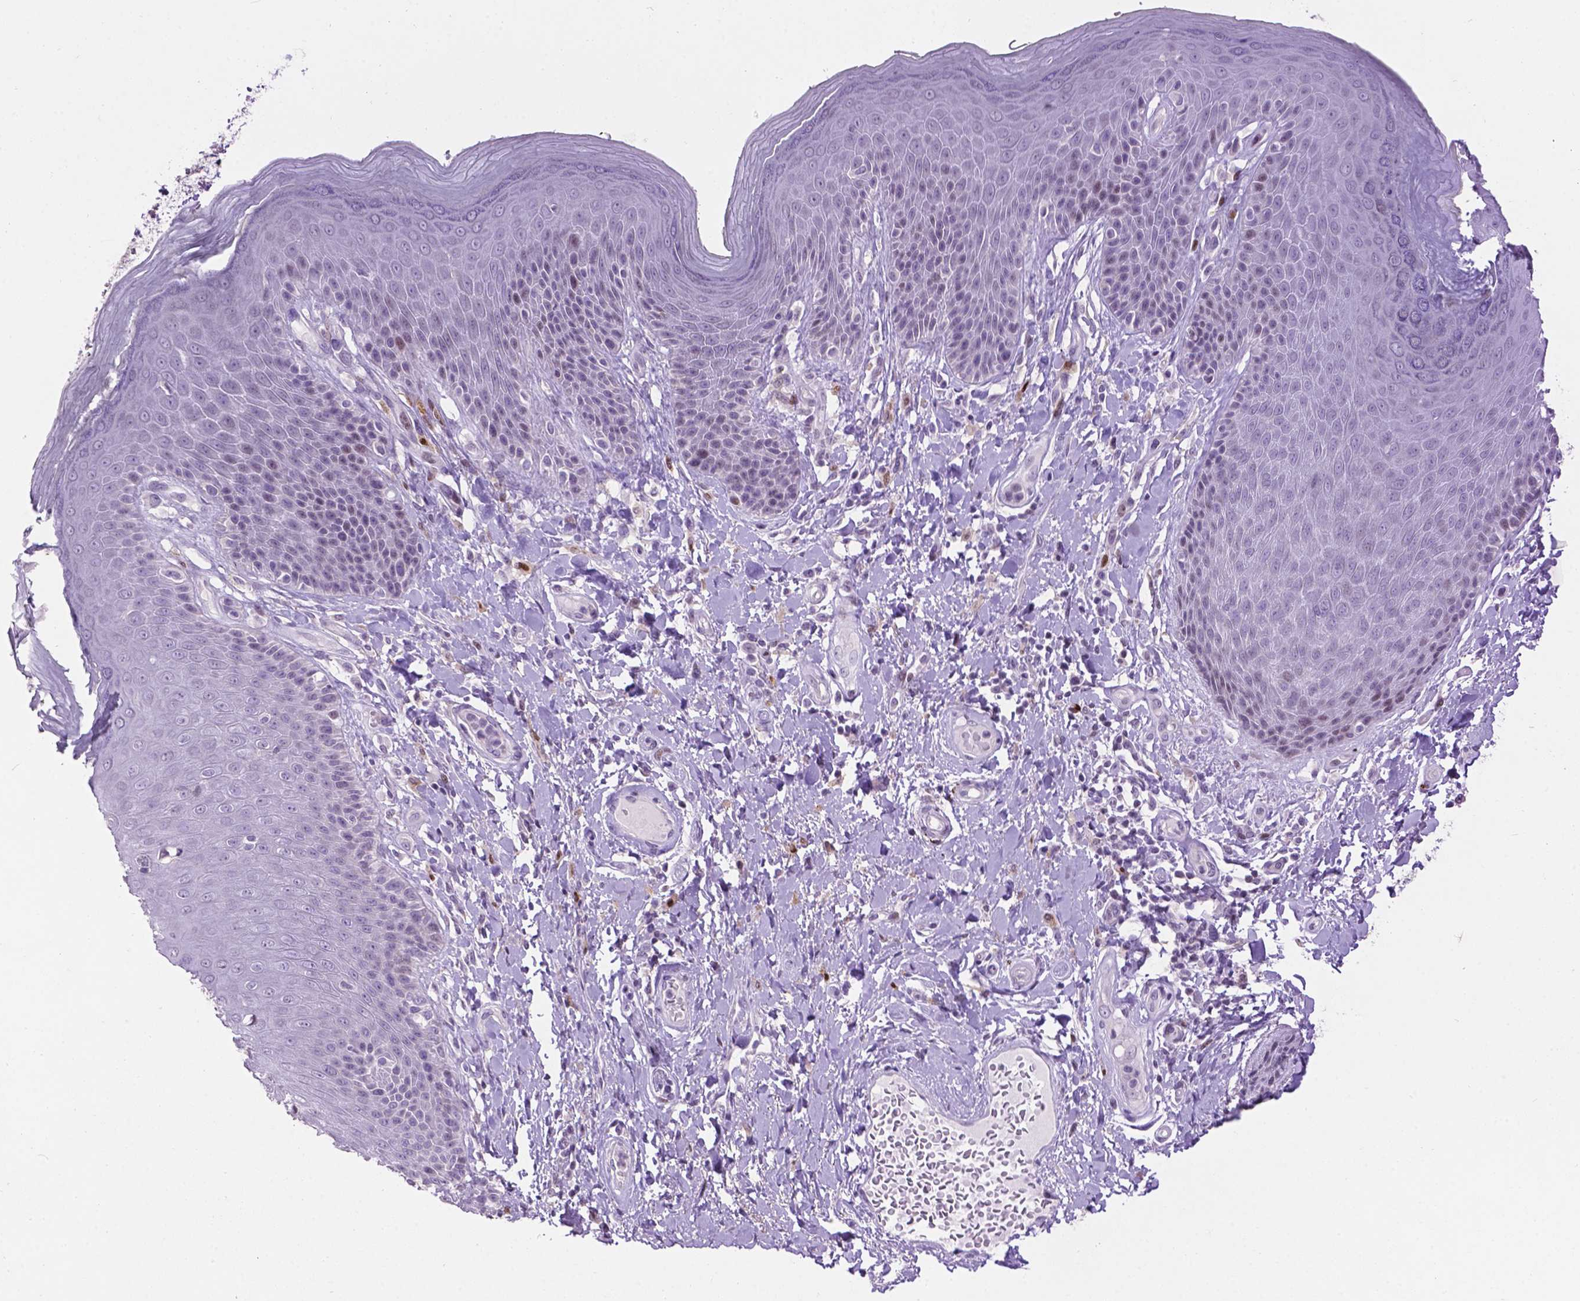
{"staining": {"intensity": "moderate", "quantity": "<25%", "location": "nuclear"}, "tissue": "skin", "cell_type": "Epidermal cells", "image_type": "normal", "snomed": [{"axis": "morphology", "description": "Normal tissue, NOS"}, {"axis": "topography", "description": "Anal"}, {"axis": "topography", "description": "Peripheral nerve tissue"}], "caption": "A brown stain shows moderate nuclear staining of a protein in epidermal cells of benign skin. (Brightfield microscopy of DAB IHC at high magnification).", "gene": "TH", "patient": {"sex": "male", "age": 51}}